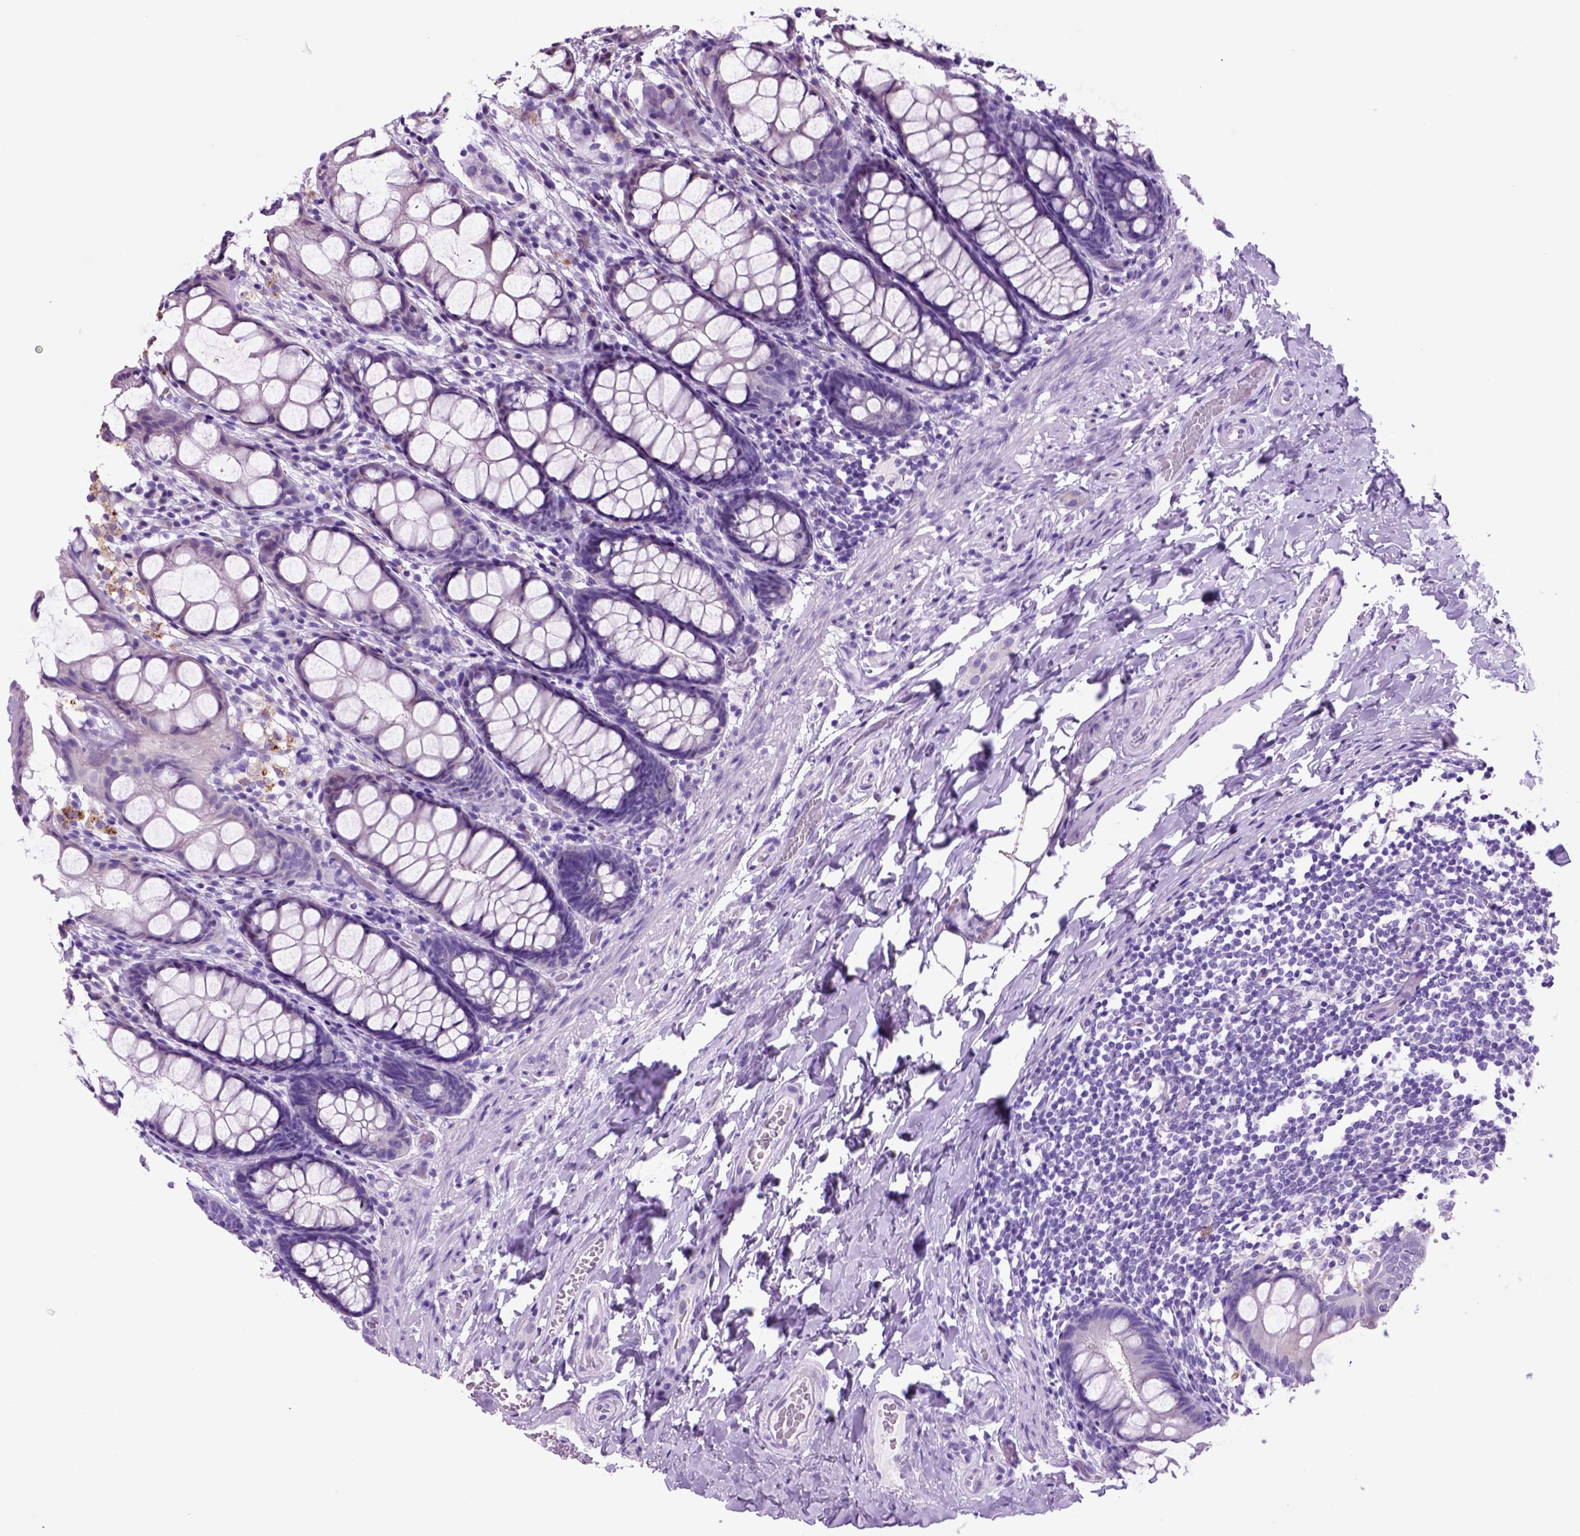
{"staining": {"intensity": "negative", "quantity": "none", "location": "none"}, "tissue": "colon", "cell_type": "Endothelial cells", "image_type": "normal", "snomed": [{"axis": "morphology", "description": "Normal tissue, NOS"}, {"axis": "topography", "description": "Colon"}], "caption": "A high-resolution image shows immunohistochemistry staining of benign colon, which demonstrates no significant expression in endothelial cells.", "gene": "HHIPL2", "patient": {"sex": "male", "age": 47}}